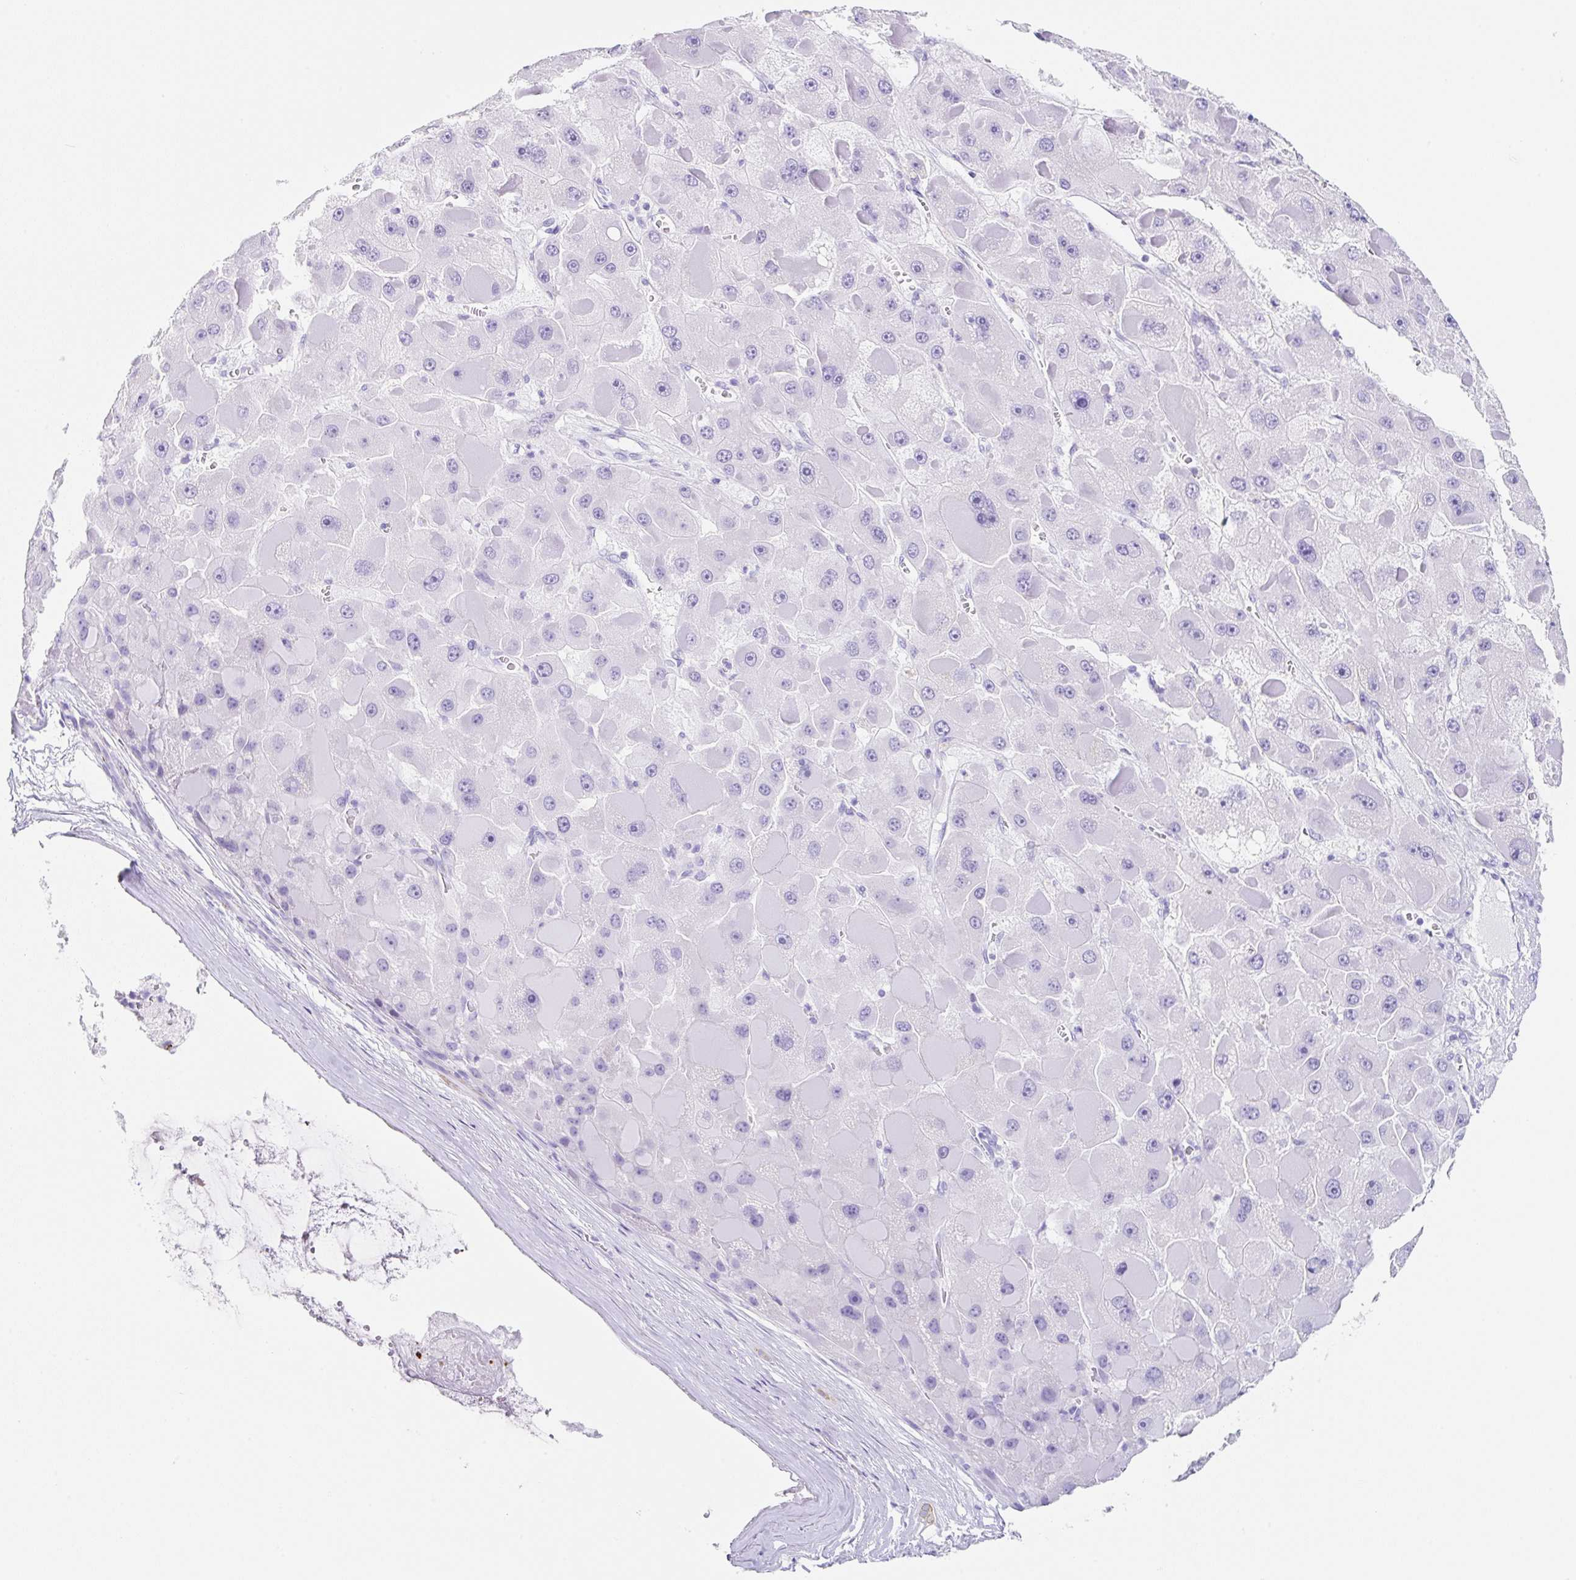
{"staining": {"intensity": "negative", "quantity": "none", "location": "none"}, "tissue": "liver cancer", "cell_type": "Tumor cells", "image_type": "cancer", "snomed": [{"axis": "morphology", "description": "Carcinoma, Hepatocellular, NOS"}, {"axis": "topography", "description": "Liver"}], "caption": "Immunohistochemistry (IHC) micrograph of human liver cancer (hepatocellular carcinoma) stained for a protein (brown), which demonstrates no expression in tumor cells.", "gene": "CLDND2", "patient": {"sex": "female", "age": 73}}